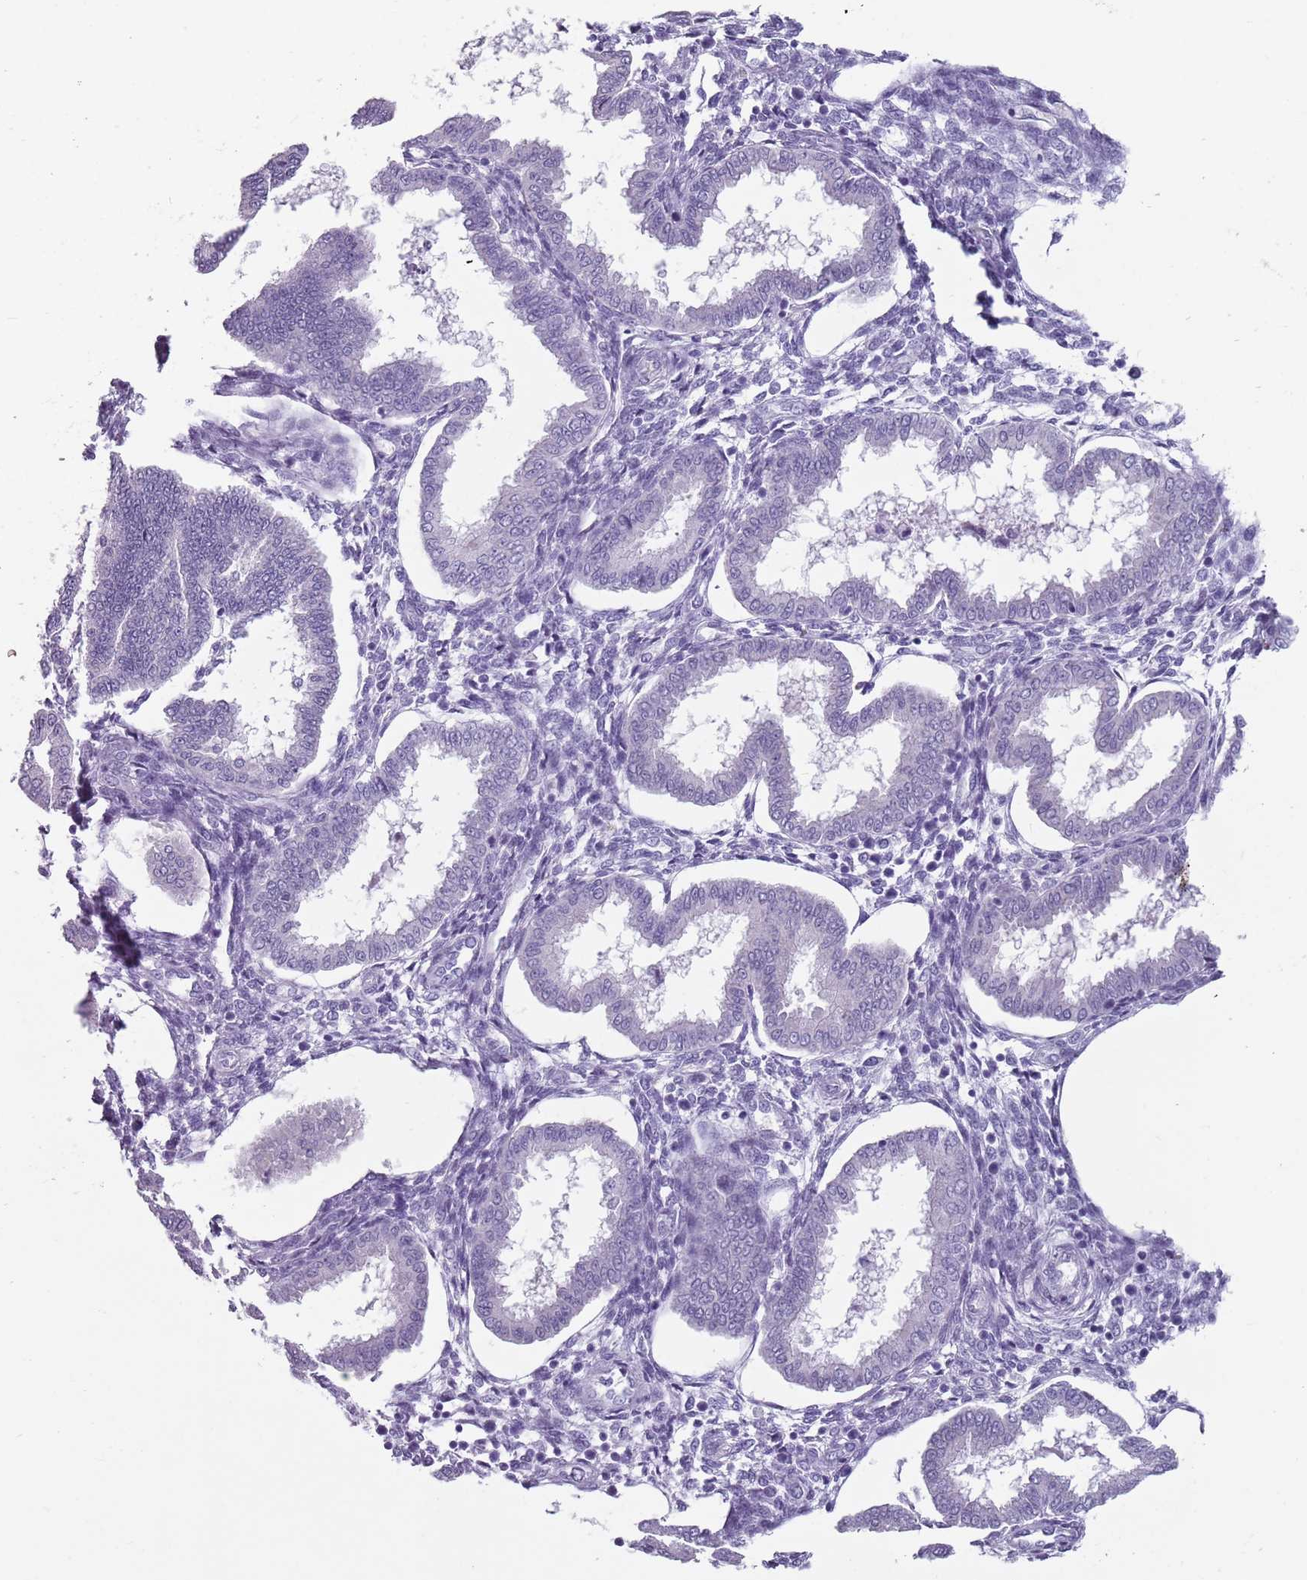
{"staining": {"intensity": "negative", "quantity": "none", "location": "none"}, "tissue": "endometrium", "cell_type": "Cells in endometrial stroma", "image_type": "normal", "snomed": [{"axis": "morphology", "description": "Normal tissue, NOS"}, {"axis": "topography", "description": "Endometrium"}], "caption": "This is an immunohistochemistry (IHC) histopathology image of normal endometrium. There is no expression in cells in endometrial stroma.", "gene": "SPESP1", "patient": {"sex": "female", "age": 24}}